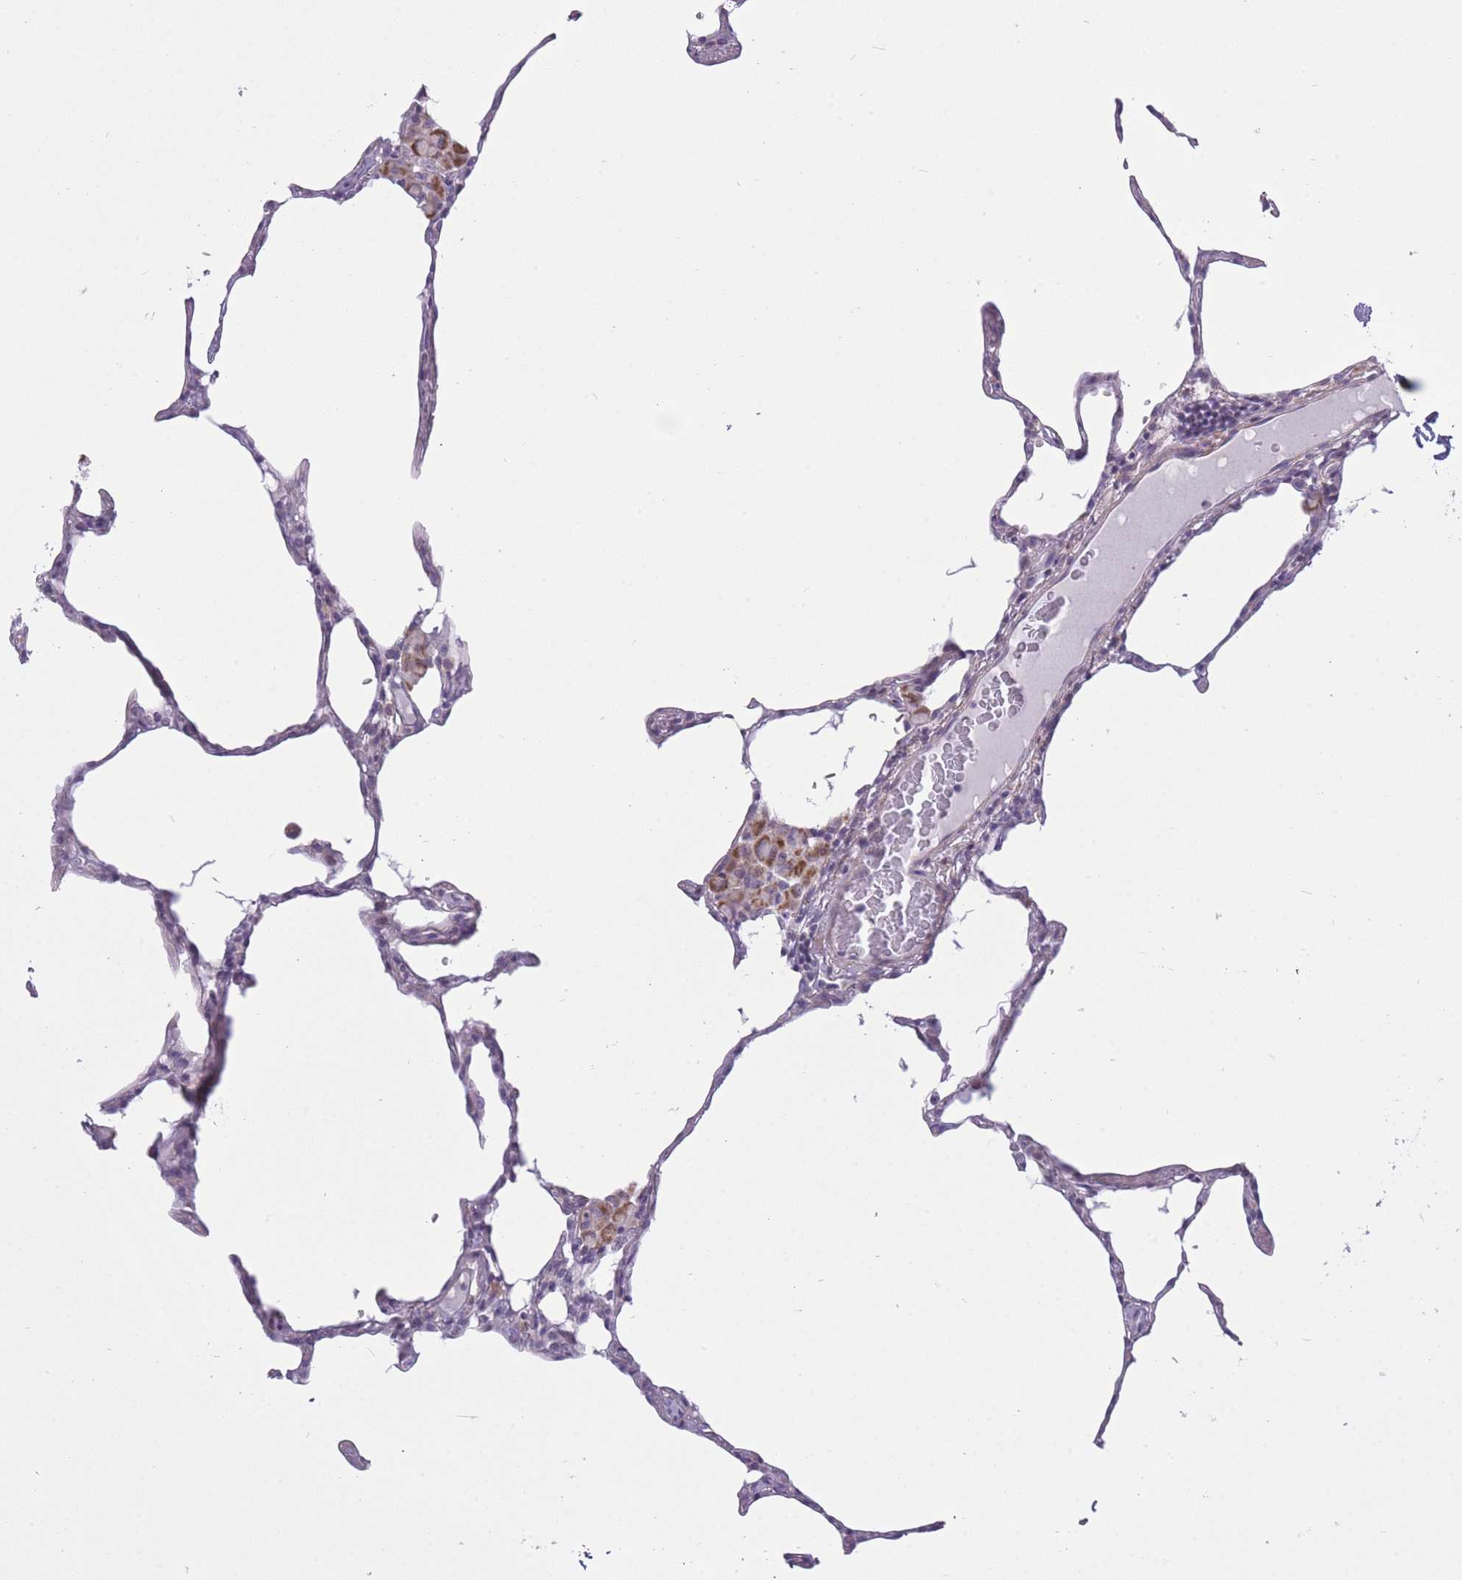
{"staining": {"intensity": "negative", "quantity": "none", "location": "none"}, "tissue": "lung", "cell_type": "Alveolar cells", "image_type": "normal", "snomed": [{"axis": "morphology", "description": "Normal tissue, NOS"}, {"axis": "topography", "description": "Lung"}], "caption": "This is an immunohistochemistry micrograph of normal human lung. There is no staining in alveolar cells.", "gene": "ZBTB24", "patient": {"sex": "female", "age": 57}}